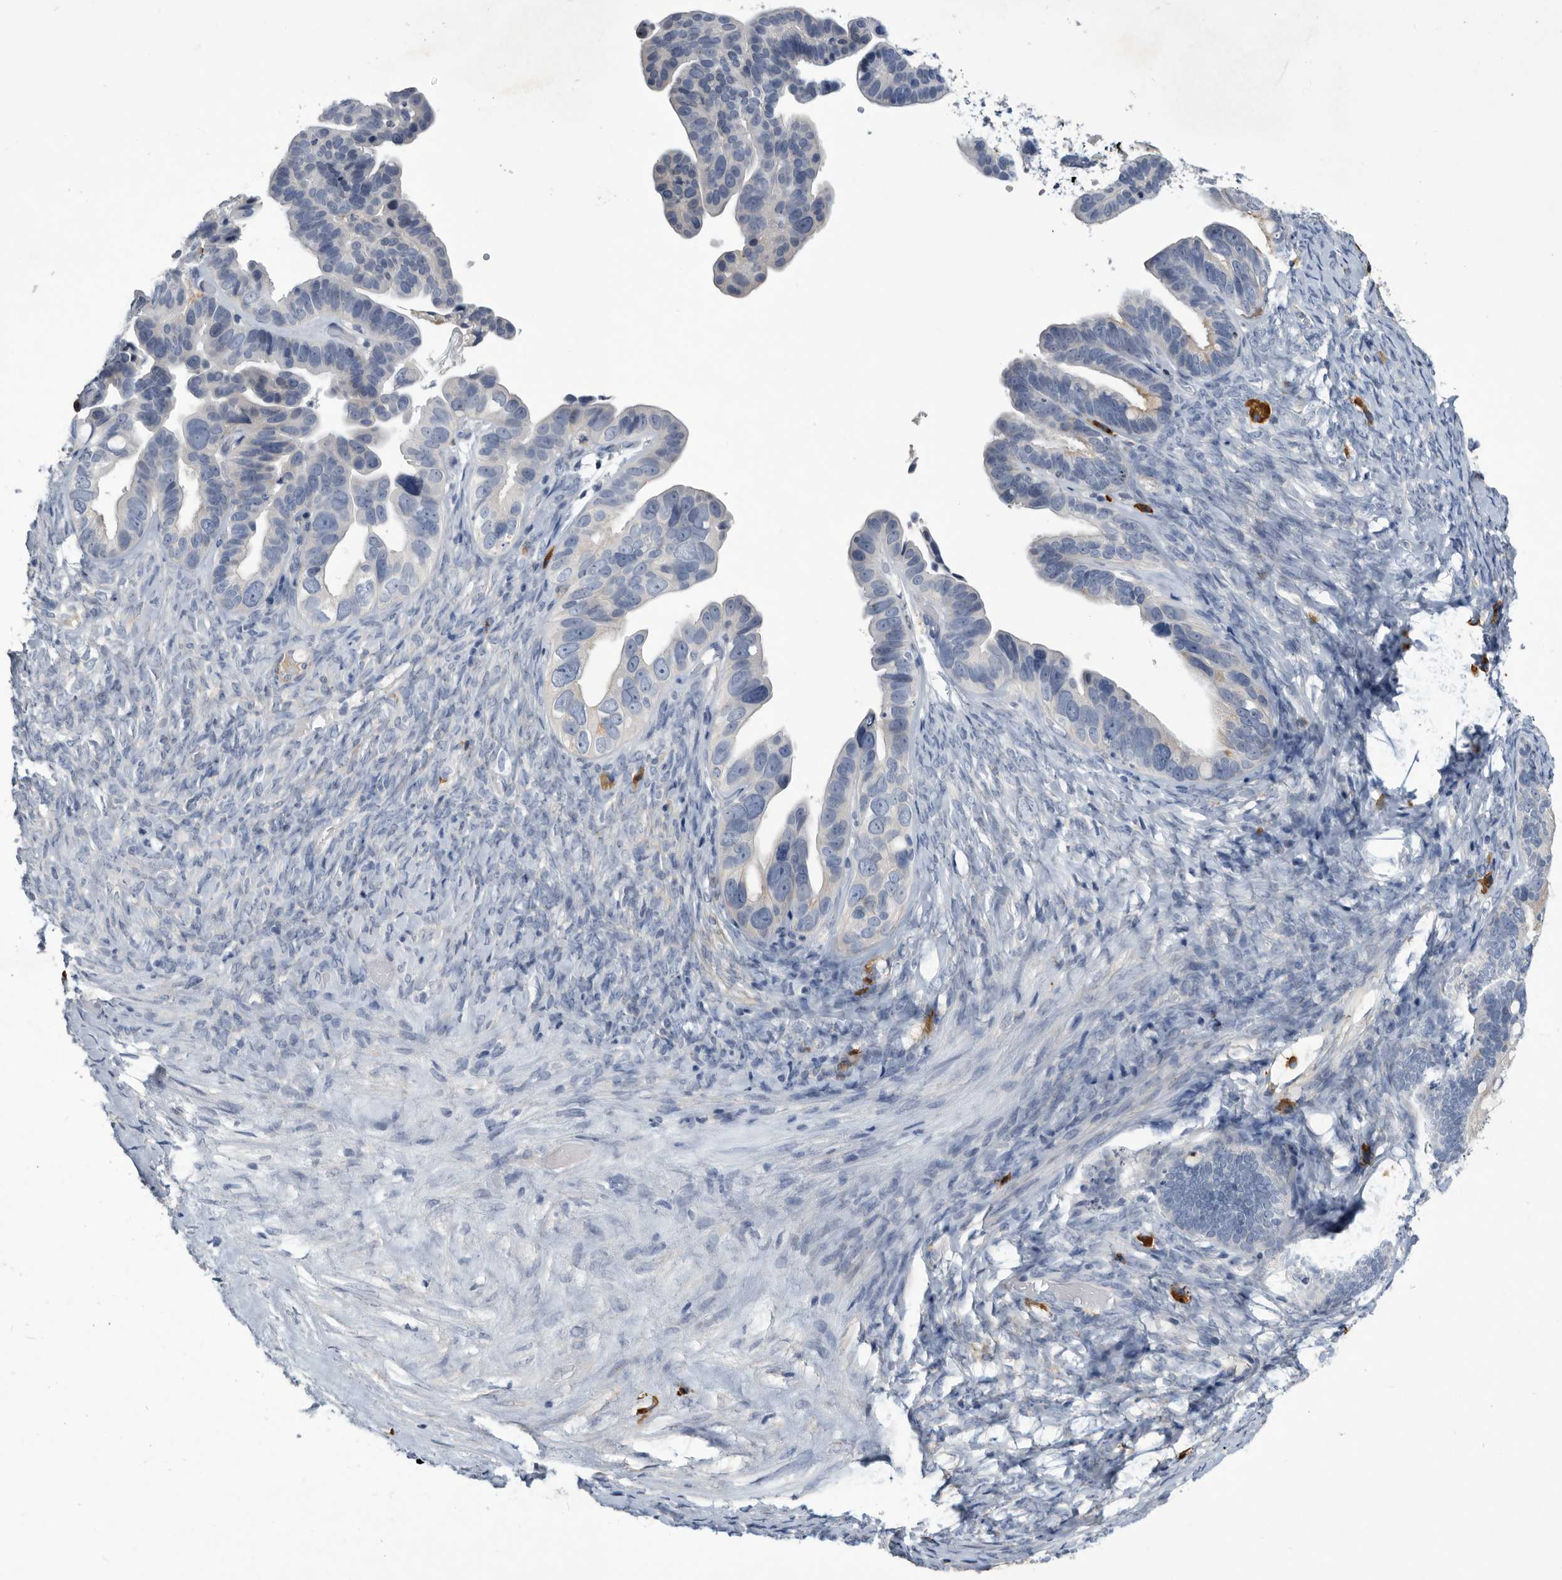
{"staining": {"intensity": "negative", "quantity": "none", "location": "none"}, "tissue": "ovarian cancer", "cell_type": "Tumor cells", "image_type": "cancer", "snomed": [{"axis": "morphology", "description": "Cystadenocarcinoma, serous, NOS"}, {"axis": "topography", "description": "Ovary"}], "caption": "This image is of serous cystadenocarcinoma (ovarian) stained with IHC to label a protein in brown with the nuclei are counter-stained blue. There is no staining in tumor cells.", "gene": "BTBD6", "patient": {"sex": "female", "age": 56}}